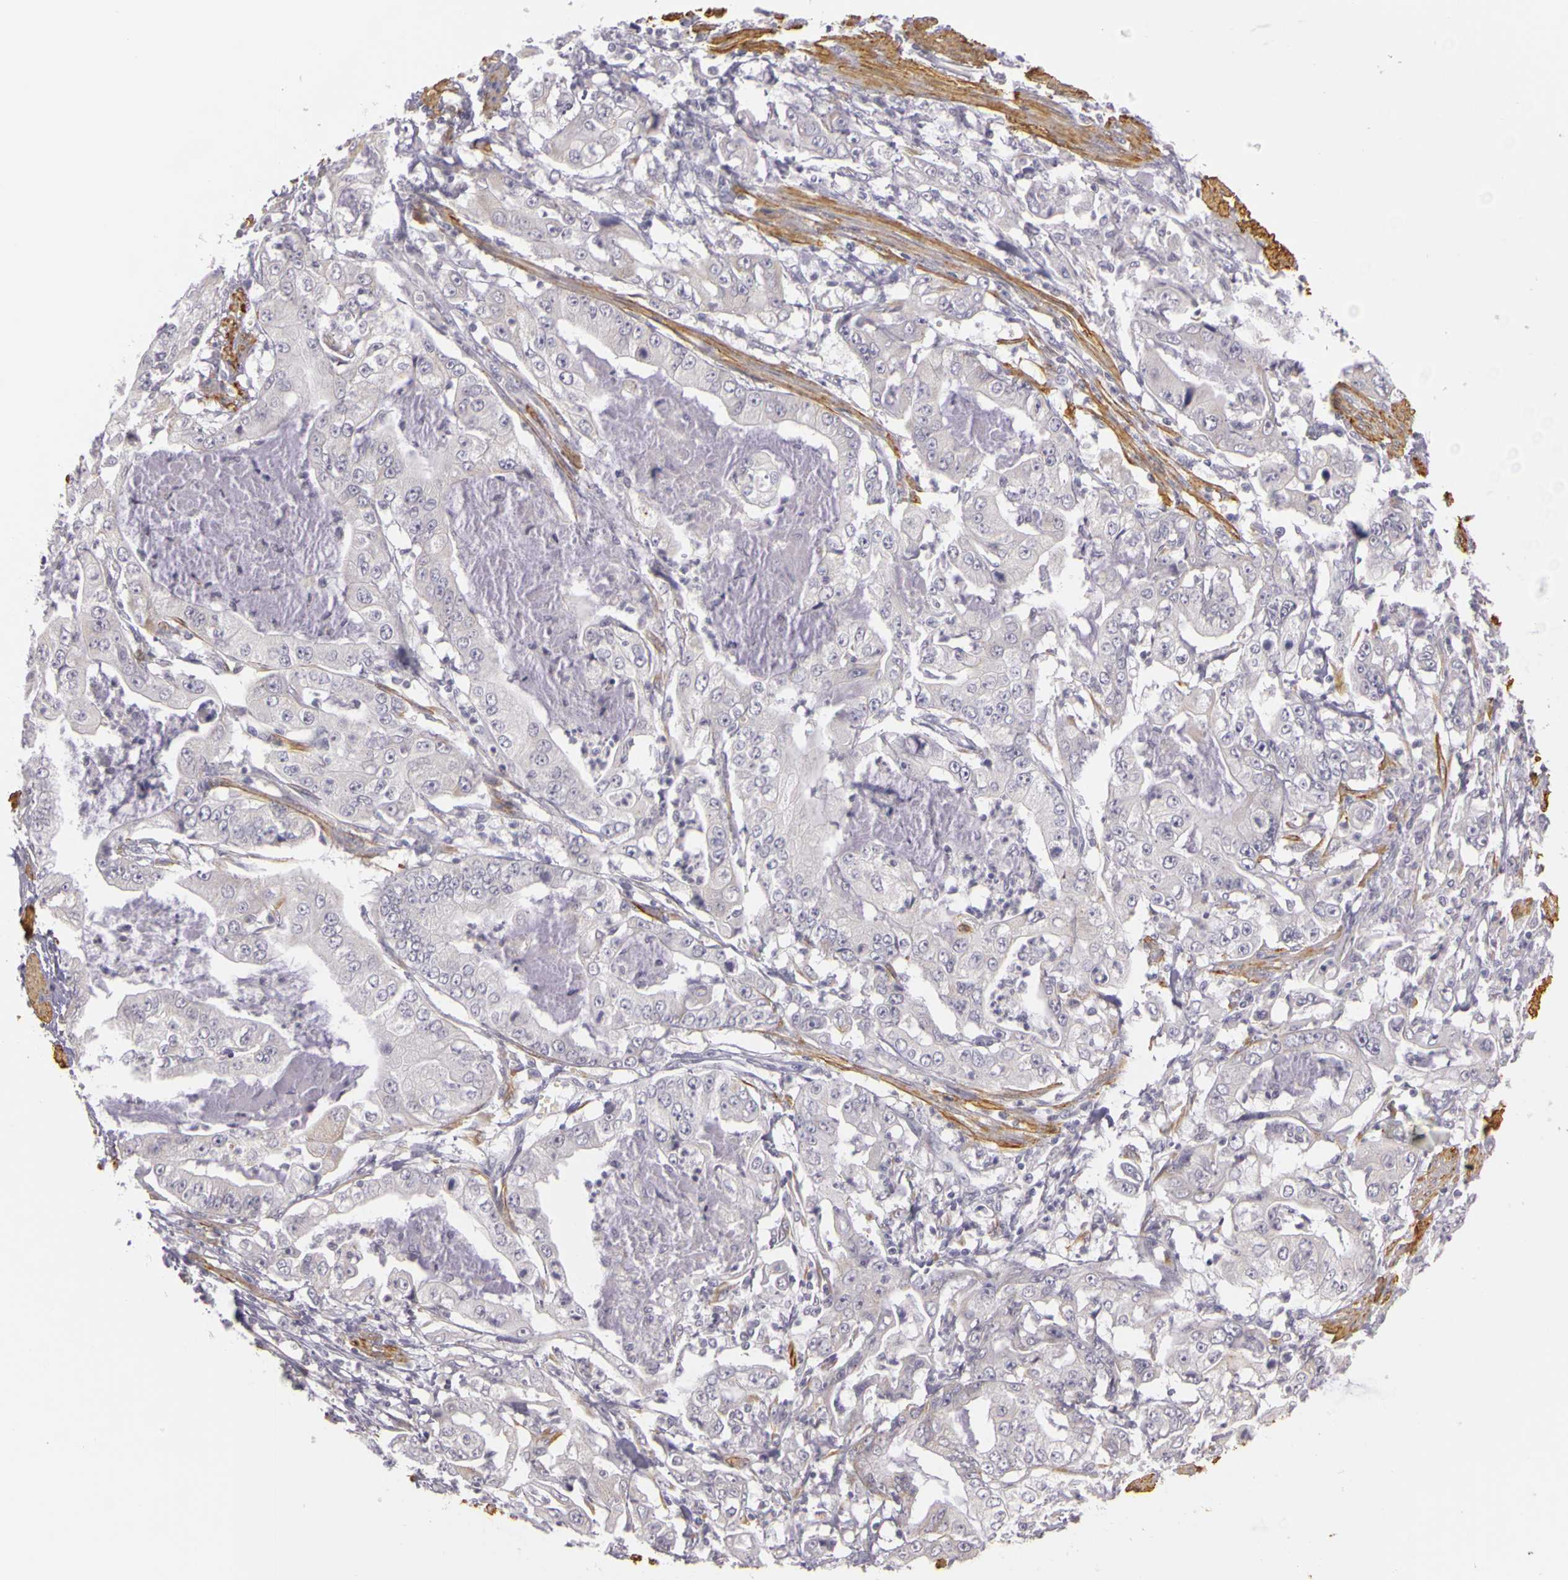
{"staining": {"intensity": "negative", "quantity": "none", "location": "none"}, "tissue": "stomach cancer", "cell_type": "Tumor cells", "image_type": "cancer", "snomed": [{"axis": "morphology", "description": "Adenocarcinoma, NOS"}, {"axis": "topography", "description": "Pancreas"}, {"axis": "topography", "description": "Stomach, upper"}], "caption": "Immunohistochemistry (IHC) of stomach cancer displays no positivity in tumor cells.", "gene": "CNTN2", "patient": {"sex": "male", "age": 77}}